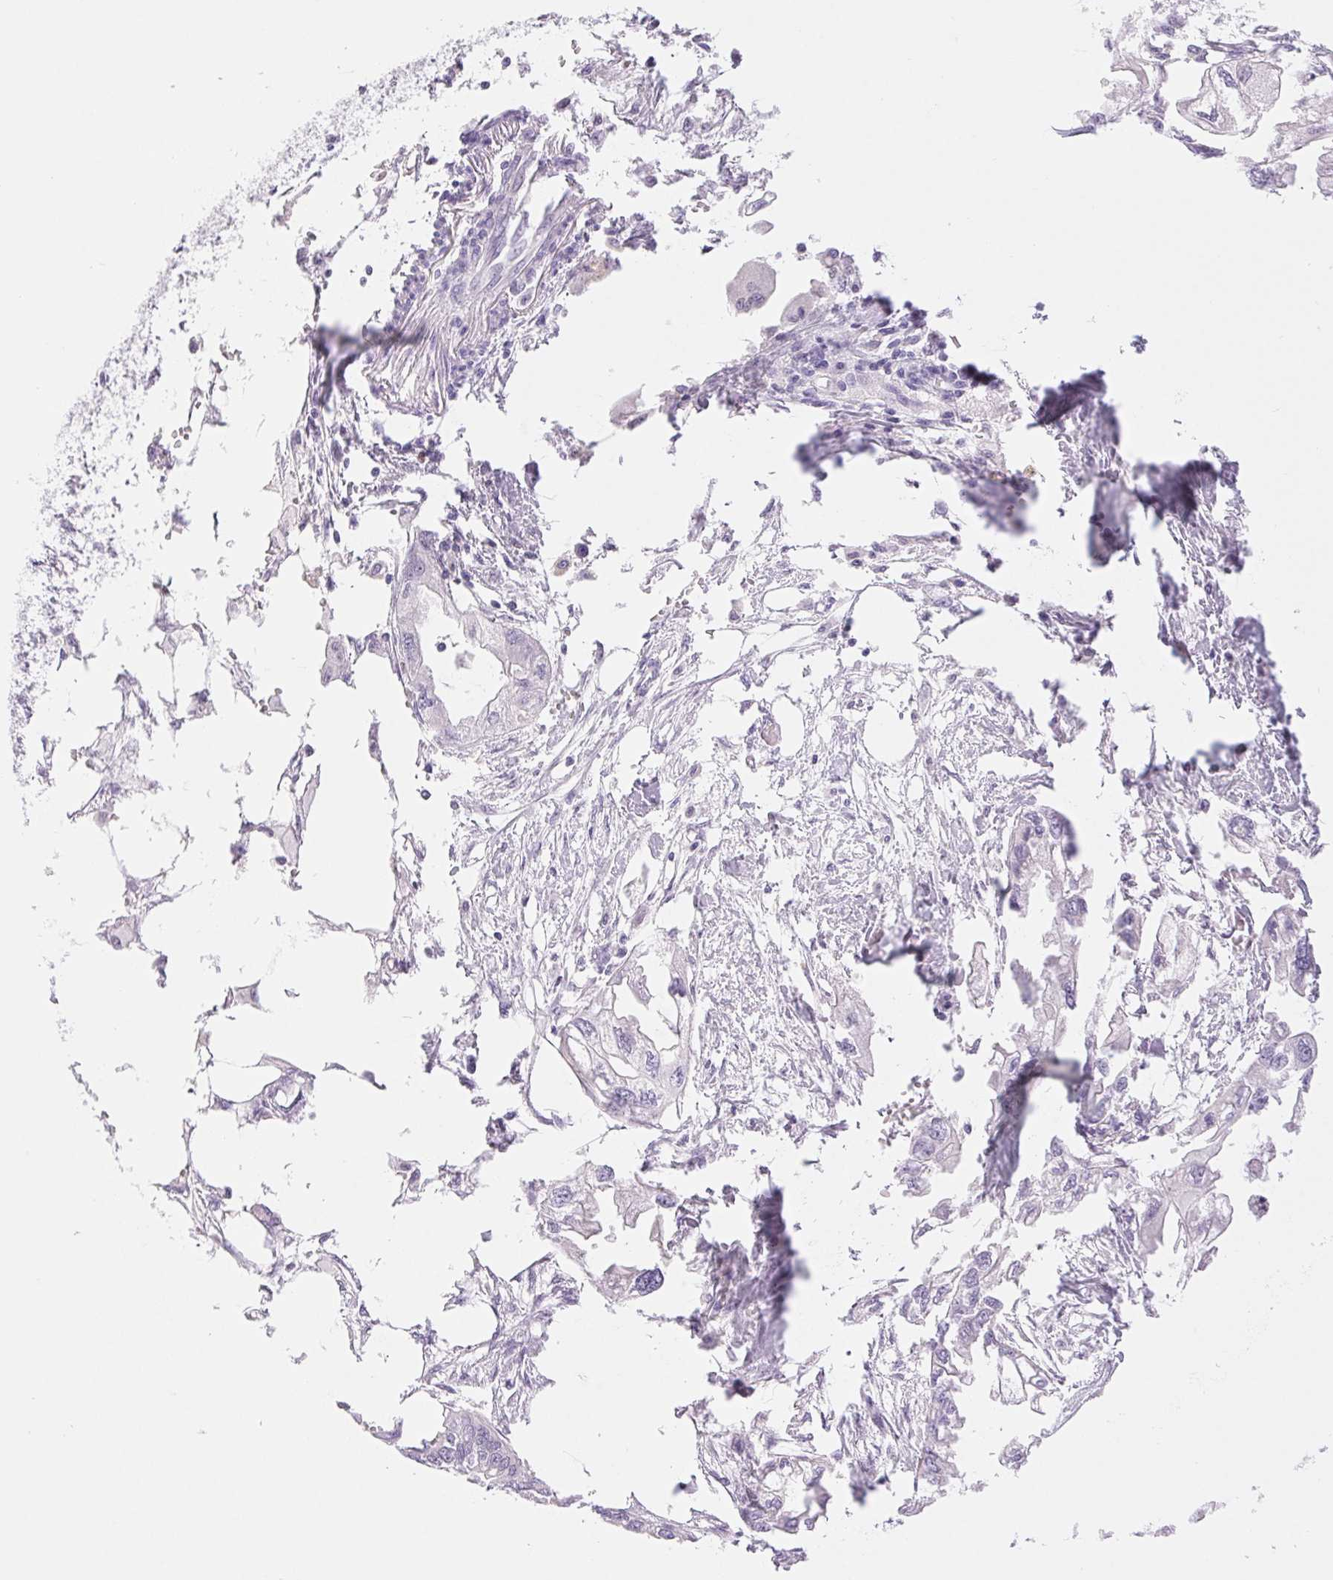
{"staining": {"intensity": "negative", "quantity": "none", "location": "none"}, "tissue": "endometrial cancer", "cell_type": "Tumor cells", "image_type": "cancer", "snomed": [{"axis": "morphology", "description": "Adenocarcinoma, NOS"}, {"axis": "morphology", "description": "Adenocarcinoma, metastatic, NOS"}, {"axis": "topography", "description": "Adipose tissue"}, {"axis": "topography", "description": "Endometrium"}], "caption": "Immunohistochemistry (IHC) photomicrograph of neoplastic tissue: endometrial adenocarcinoma stained with DAB demonstrates no significant protein expression in tumor cells.", "gene": "ASGR2", "patient": {"sex": "female", "age": 67}}